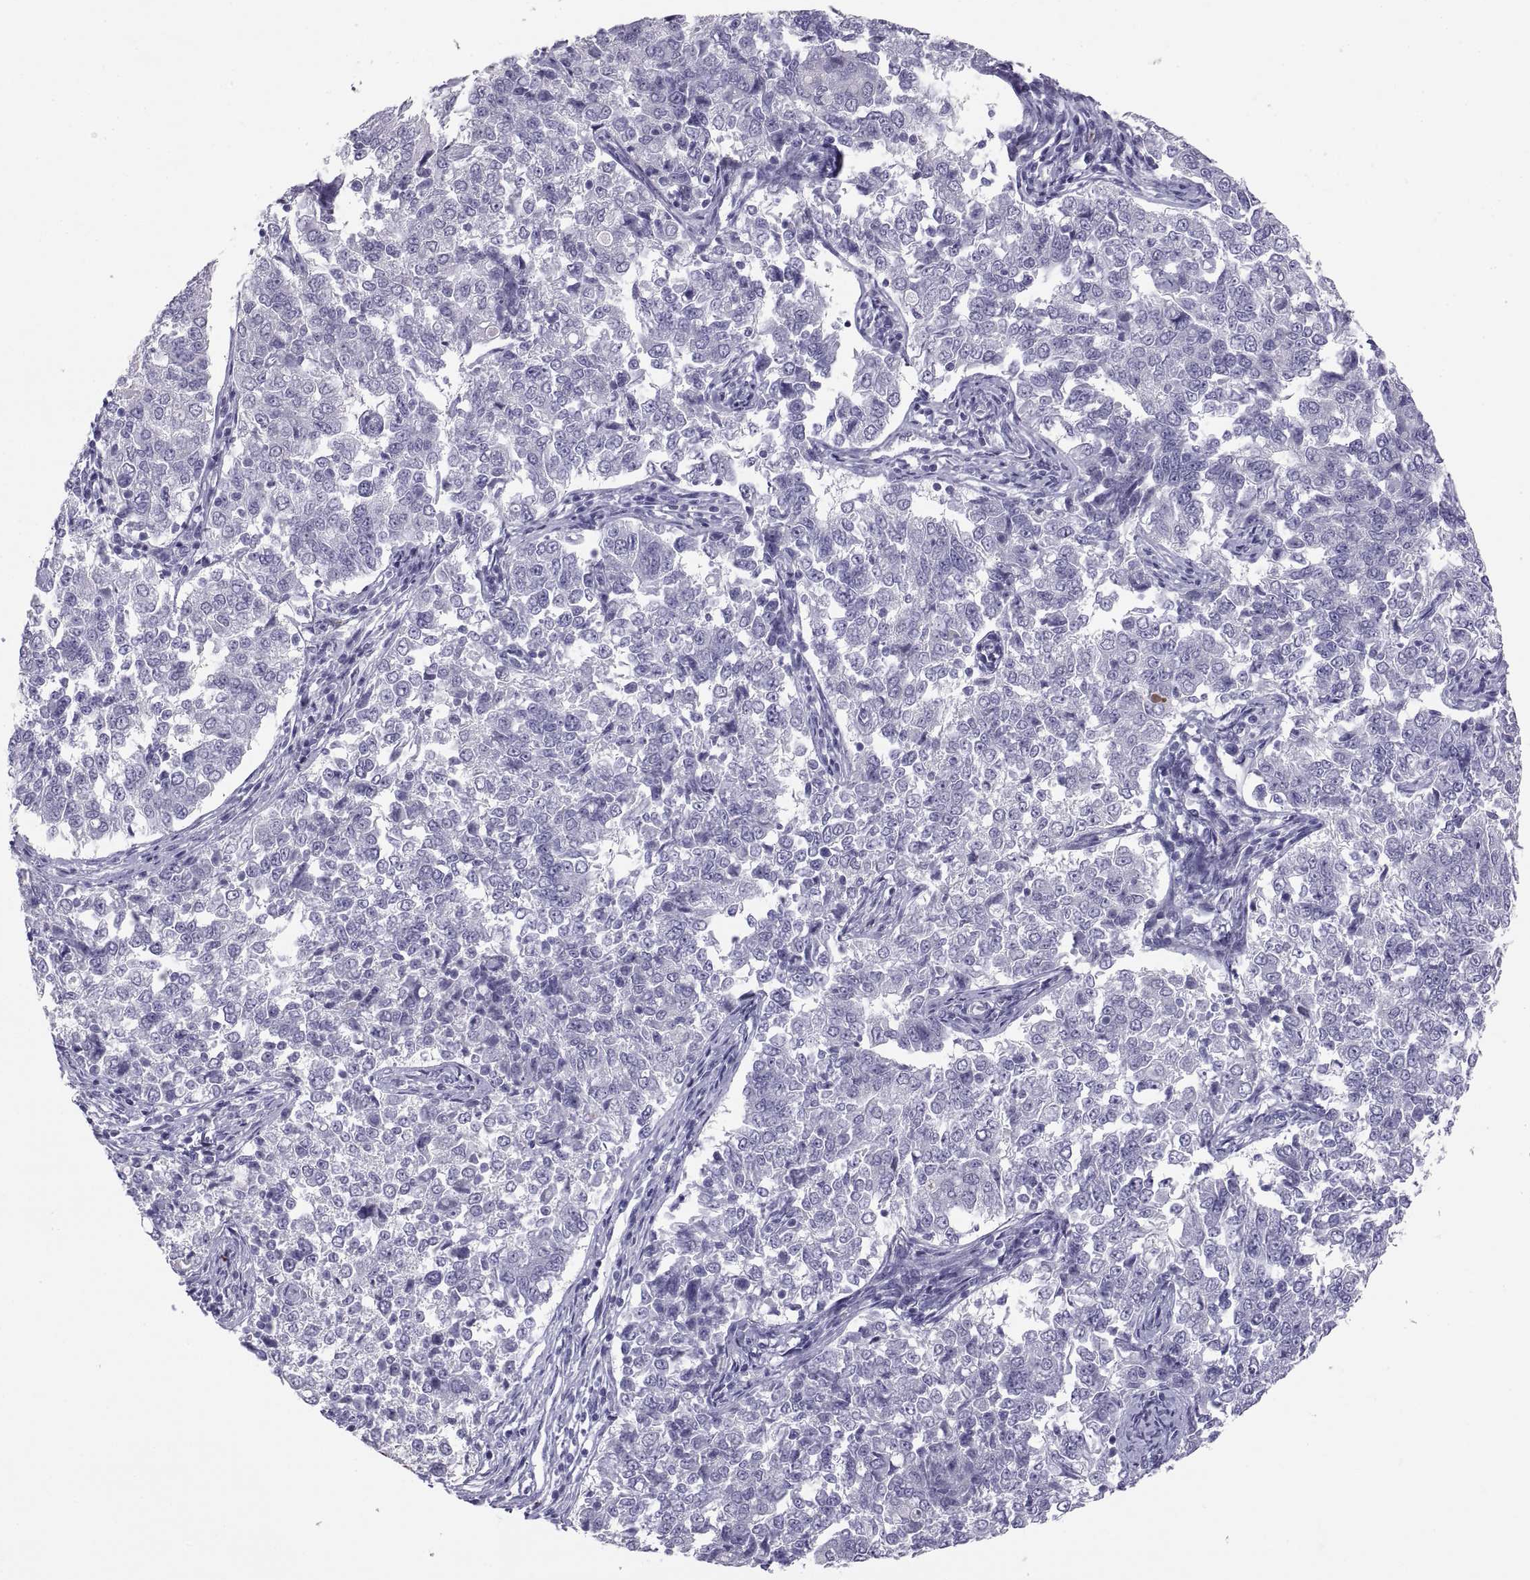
{"staining": {"intensity": "negative", "quantity": "none", "location": "none"}, "tissue": "endometrial cancer", "cell_type": "Tumor cells", "image_type": "cancer", "snomed": [{"axis": "morphology", "description": "Adenocarcinoma, NOS"}, {"axis": "topography", "description": "Endometrium"}], "caption": "The photomicrograph exhibits no significant staining in tumor cells of adenocarcinoma (endometrial). Nuclei are stained in blue.", "gene": "CT47A10", "patient": {"sex": "female", "age": 43}}